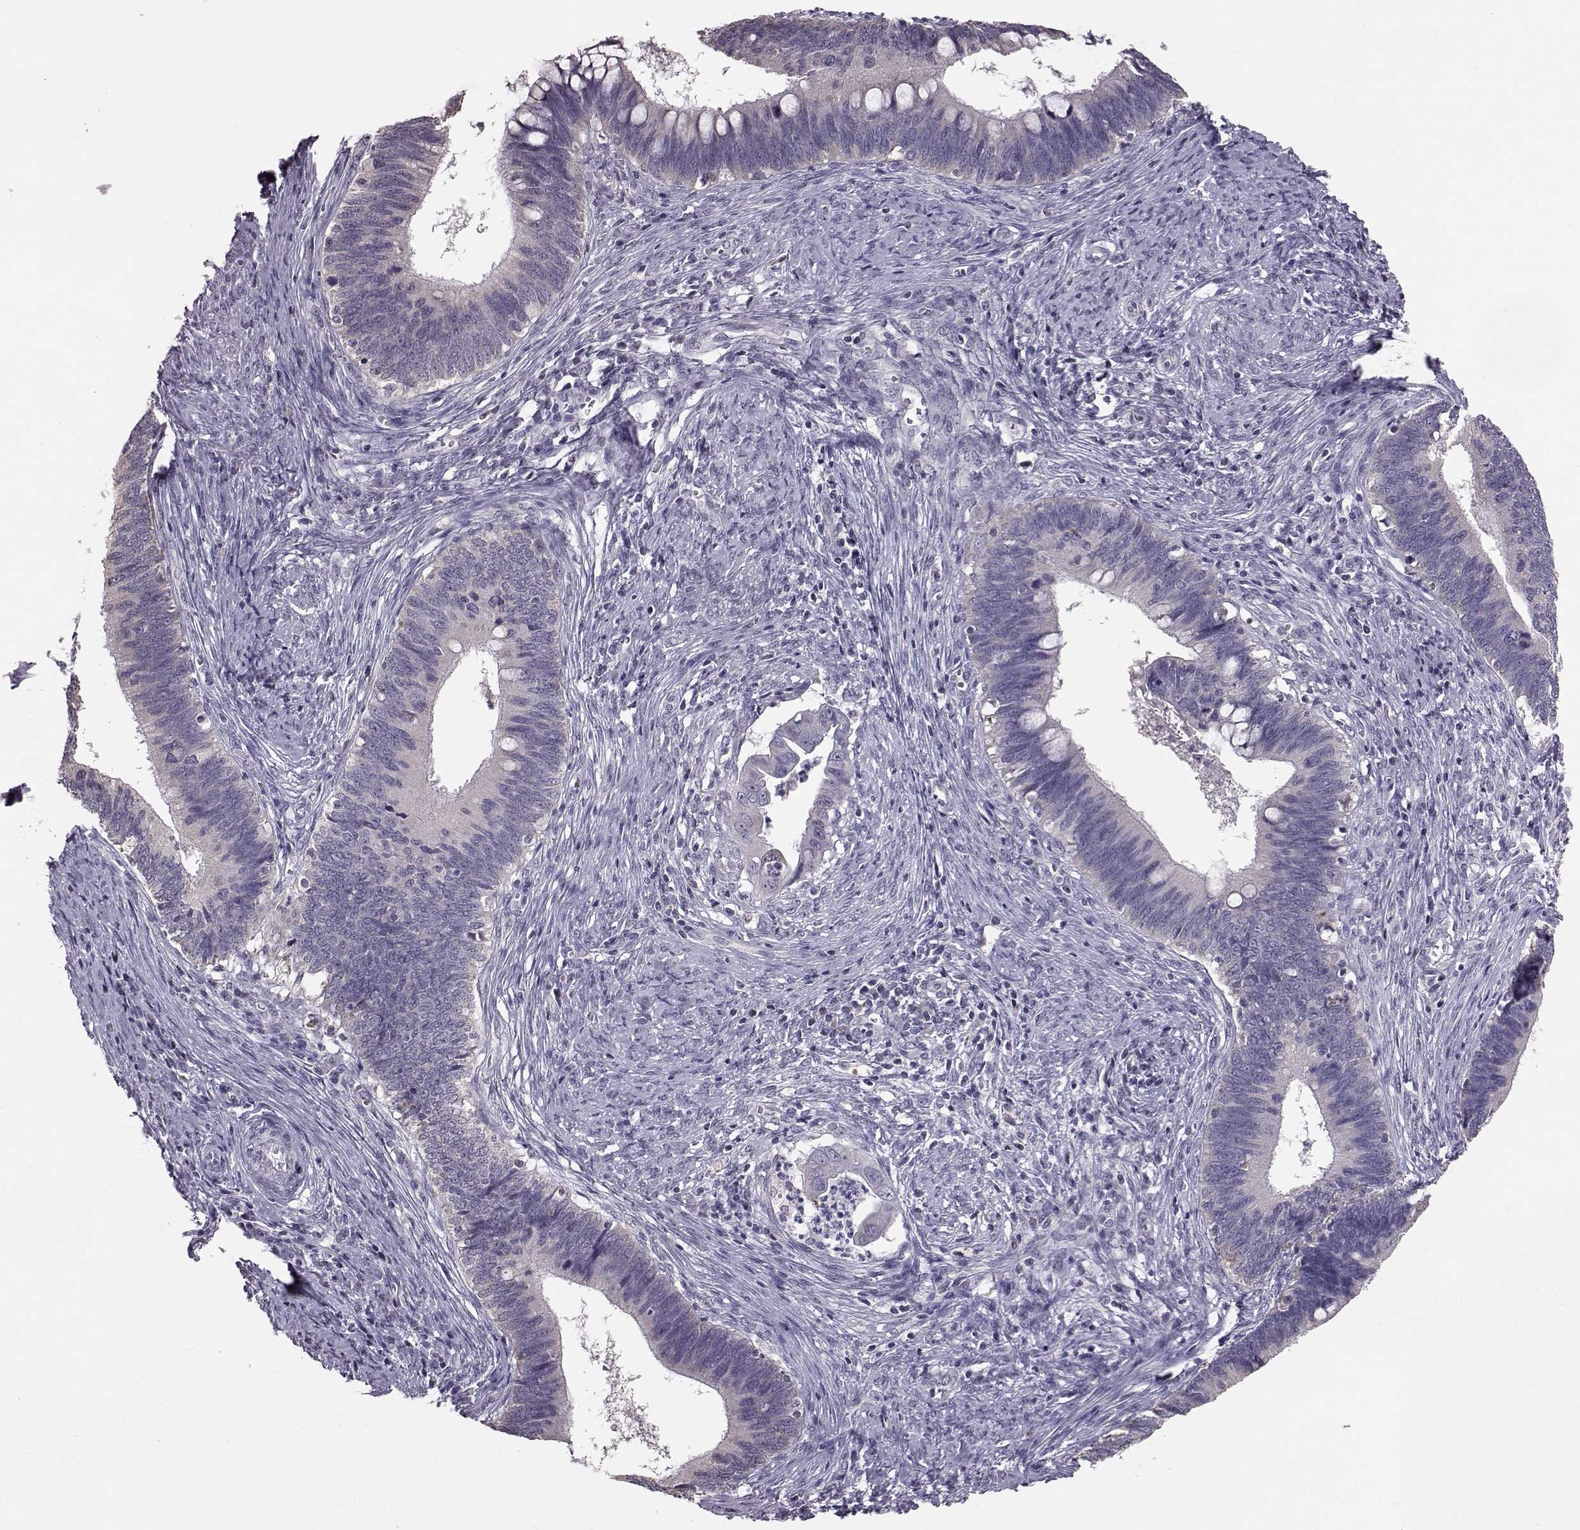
{"staining": {"intensity": "negative", "quantity": "none", "location": "none"}, "tissue": "cervical cancer", "cell_type": "Tumor cells", "image_type": "cancer", "snomed": [{"axis": "morphology", "description": "Adenocarcinoma, NOS"}, {"axis": "topography", "description": "Cervix"}], "caption": "DAB (3,3'-diaminobenzidine) immunohistochemical staining of human adenocarcinoma (cervical) displays no significant positivity in tumor cells.", "gene": "ALDH3A1", "patient": {"sex": "female", "age": 42}}